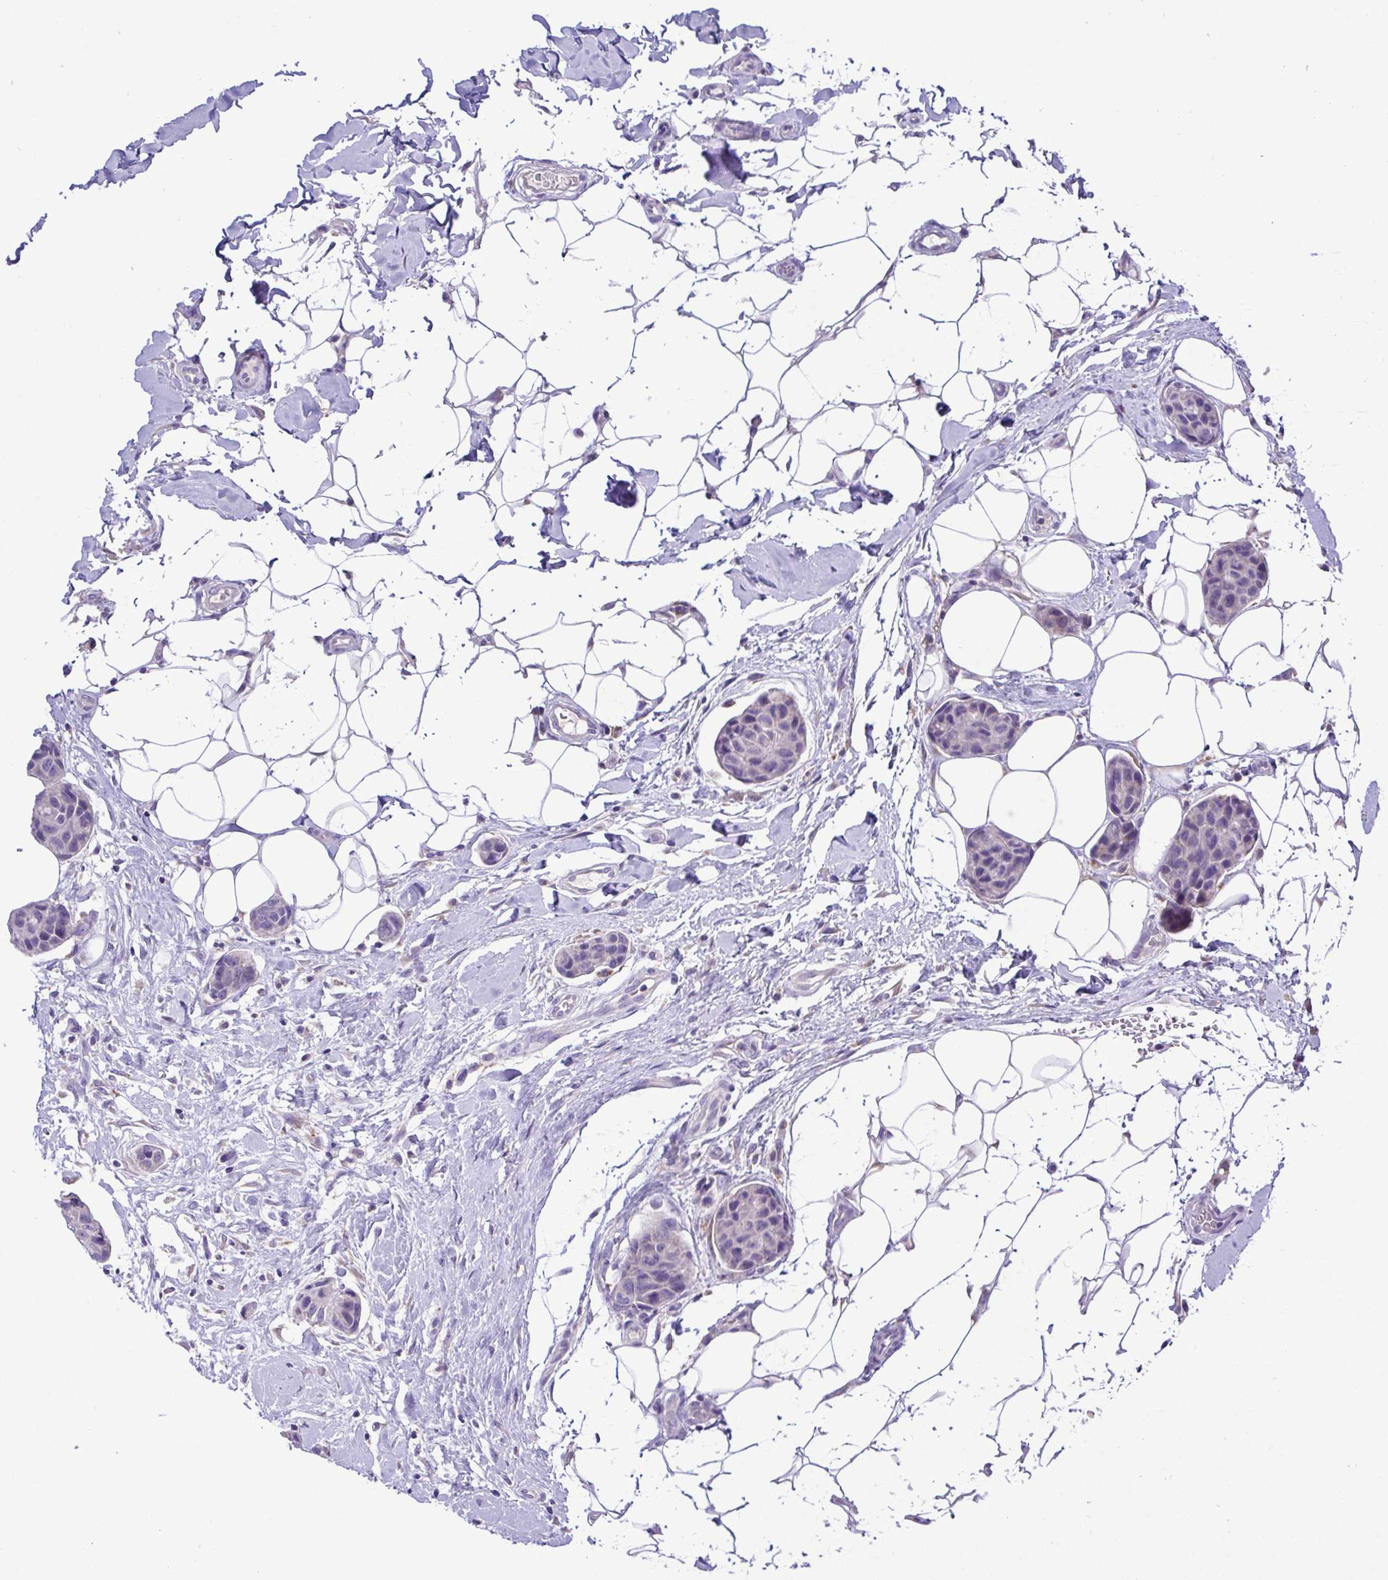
{"staining": {"intensity": "negative", "quantity": "none", "location": "none"}, "tissue": "breast cancer", "cell_type": "Tumor cells", "image_type": "cancer", "snomed": [{"axis": "morphology", "description": "Duct carcinoma"}, {"axis": "topography", "description": "Breast"}, {"axis": "topography", "description": "Lymph node"}], "caption": "Protein analysis of breast intraductal carcinoma displays no significant staining in tumor cells. (DAB IHC with hematoxylin counter stain).", "gene": "ST8SIA2", "patient": {"sex": "female", "age": 80}}